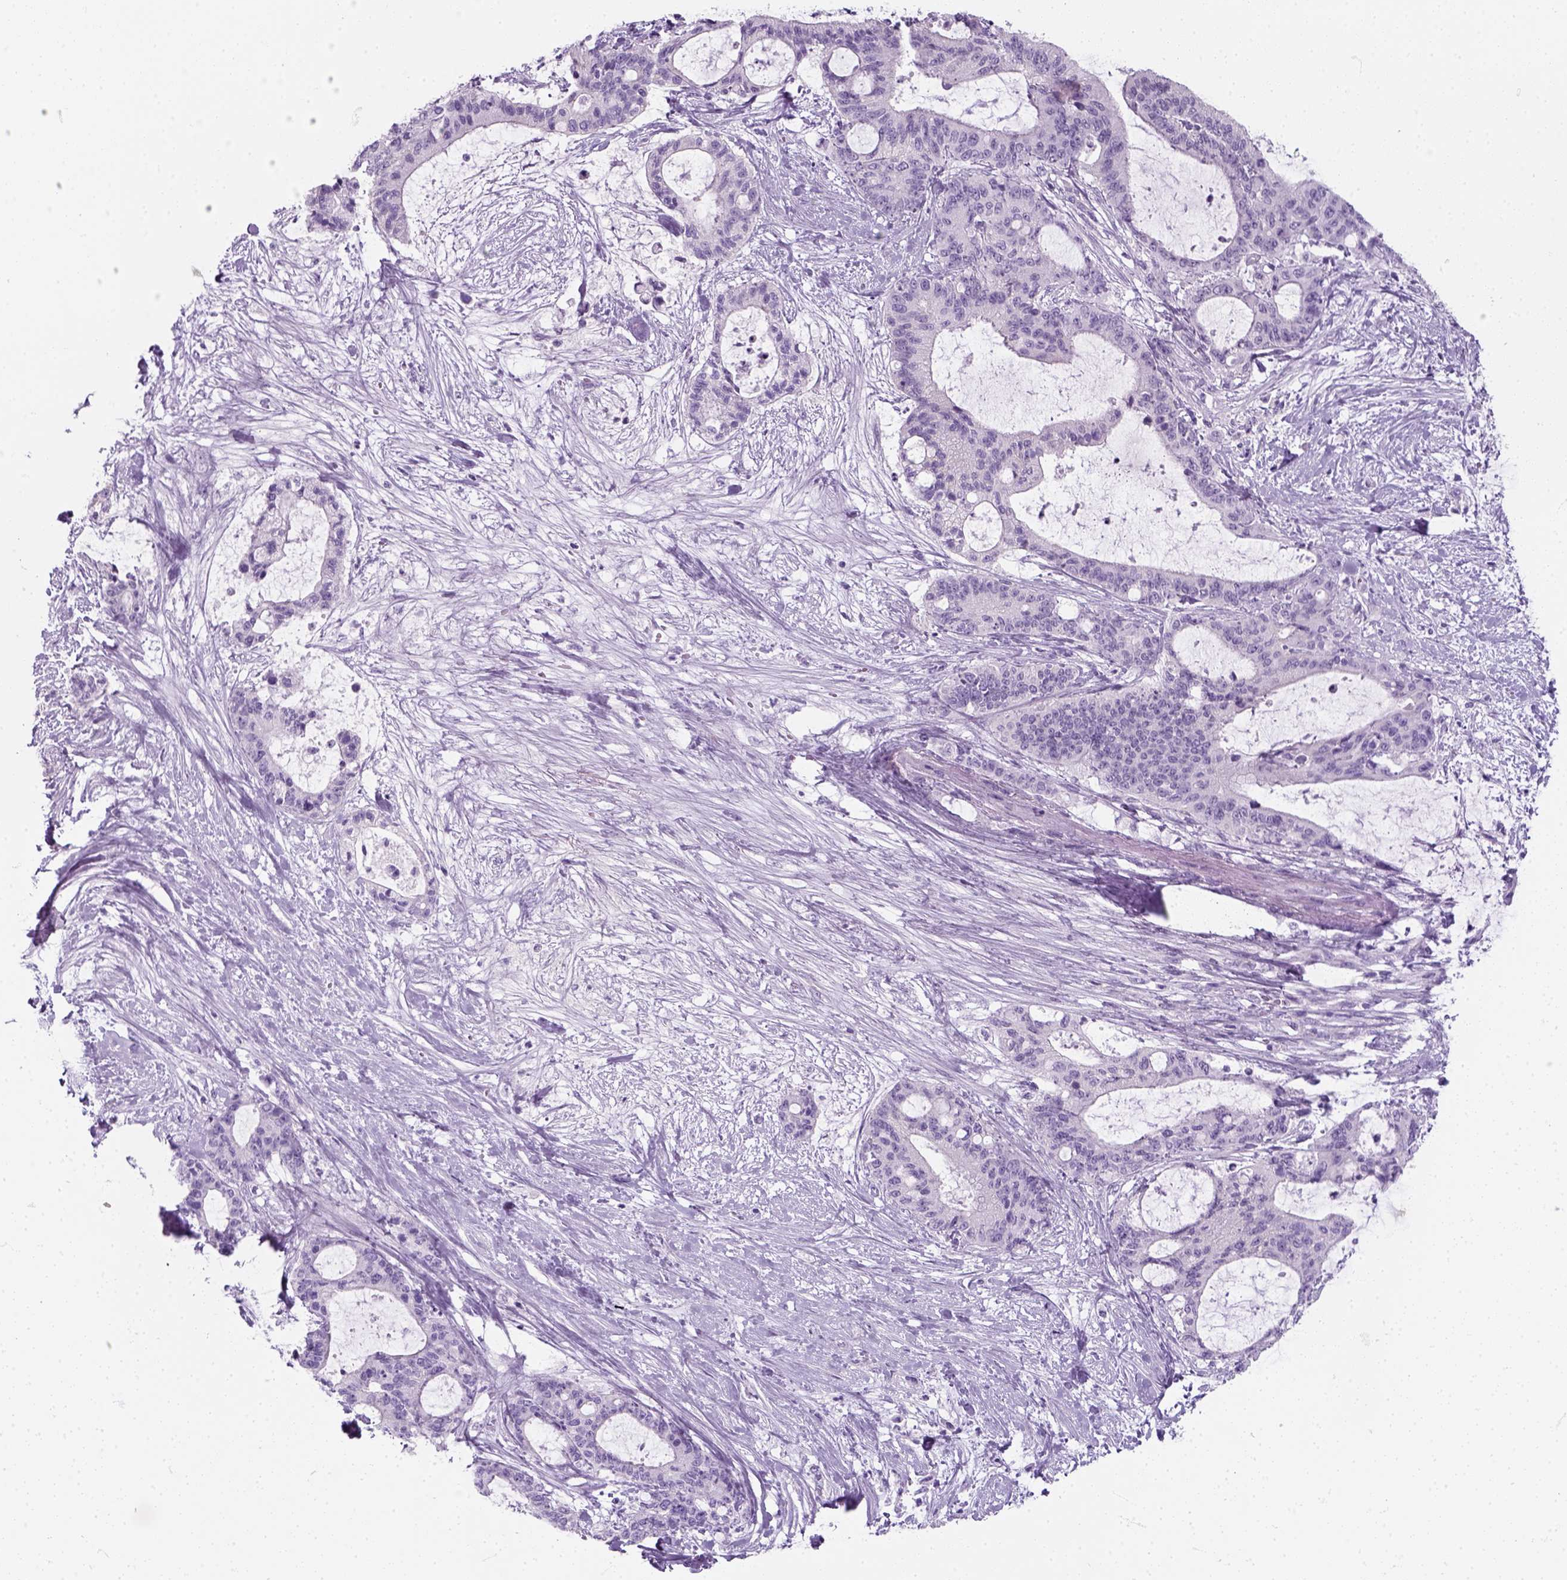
{"staining": {"intensity": "negative", "quantity": "none", "location": "none"}, "tissue": "liver cancer", "cell_type": "Tumor cells", "image_type": "cancer", "snomed": [{"axis": "morphology", "description": "Cholangiocarcinoma"}, {"axis": "topography", "description": "Liver"}], "caption": "Immunohistochemistry (IHC) histopathology image of neoplastic tissue: human liver cholangiocarcinoma stained with DAB reveals no significant protein positivity in tumor cells. (DAB immunohistochemistry visualized using brightfield microscopy, high magnification).", "gene": "SLC12A5", "patient": {"sex": "female", "age": 73}}